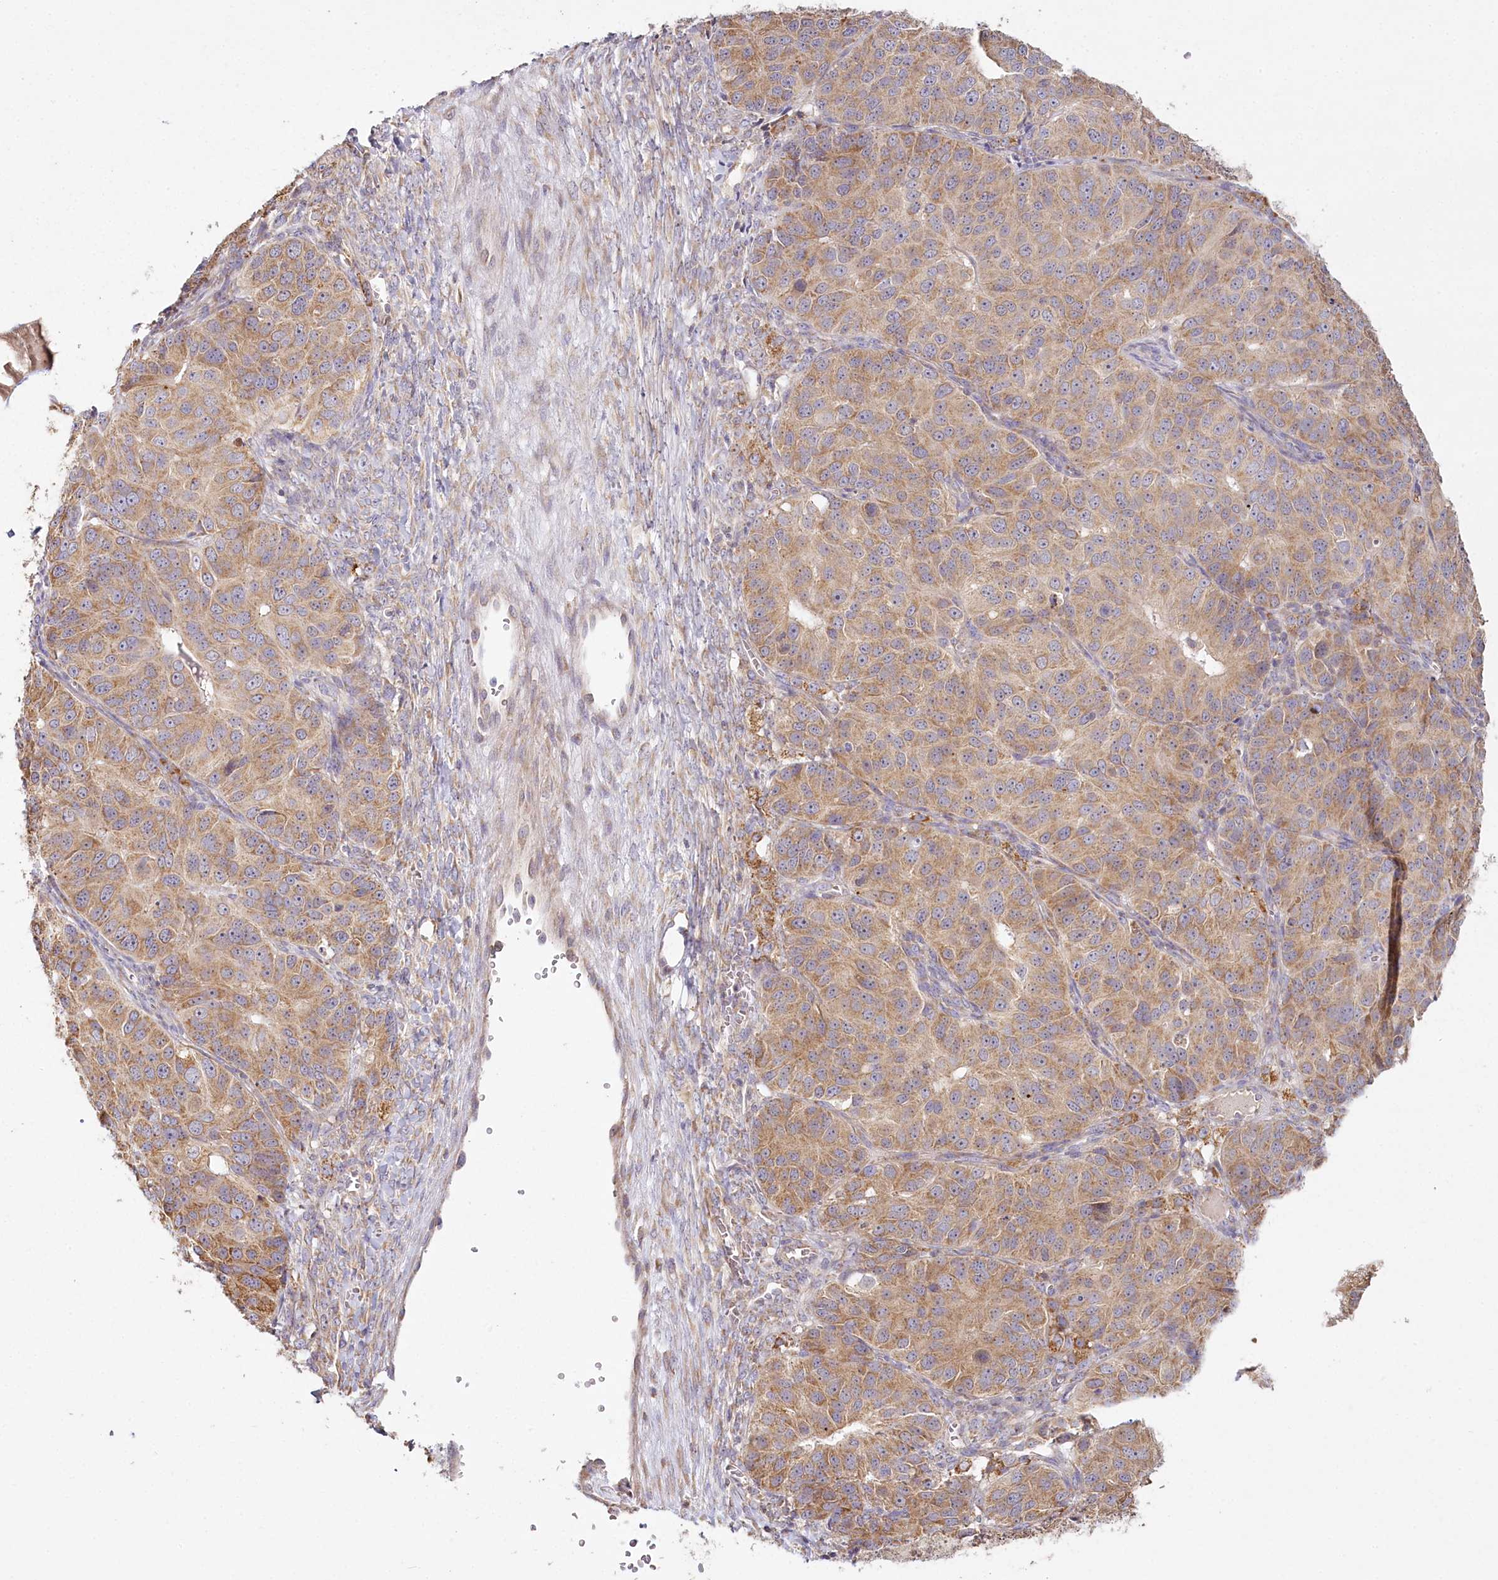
{"staining": {"intensity": "moderate", "quantity": ">75%", "location": "cytoplasmic/membranous"}, "tissue": "ovarian cancer", "cell_type": "Tumor cells", "image_type": "cancer", "snomed": [{"axis": "morphology", "description": "Carcinoma, endometroid"}, {"axis": "topography", "description": "Ovary"}], "caption": "DAB immunohistochemical staining of endometroid carcinoma (ovarian) exhibits moderate cytoplasmic/membranous protein expression in approximately >75% of tumor cells.", "gene": "ACOX2", "patient": {"sex": "female", "age": 51}}